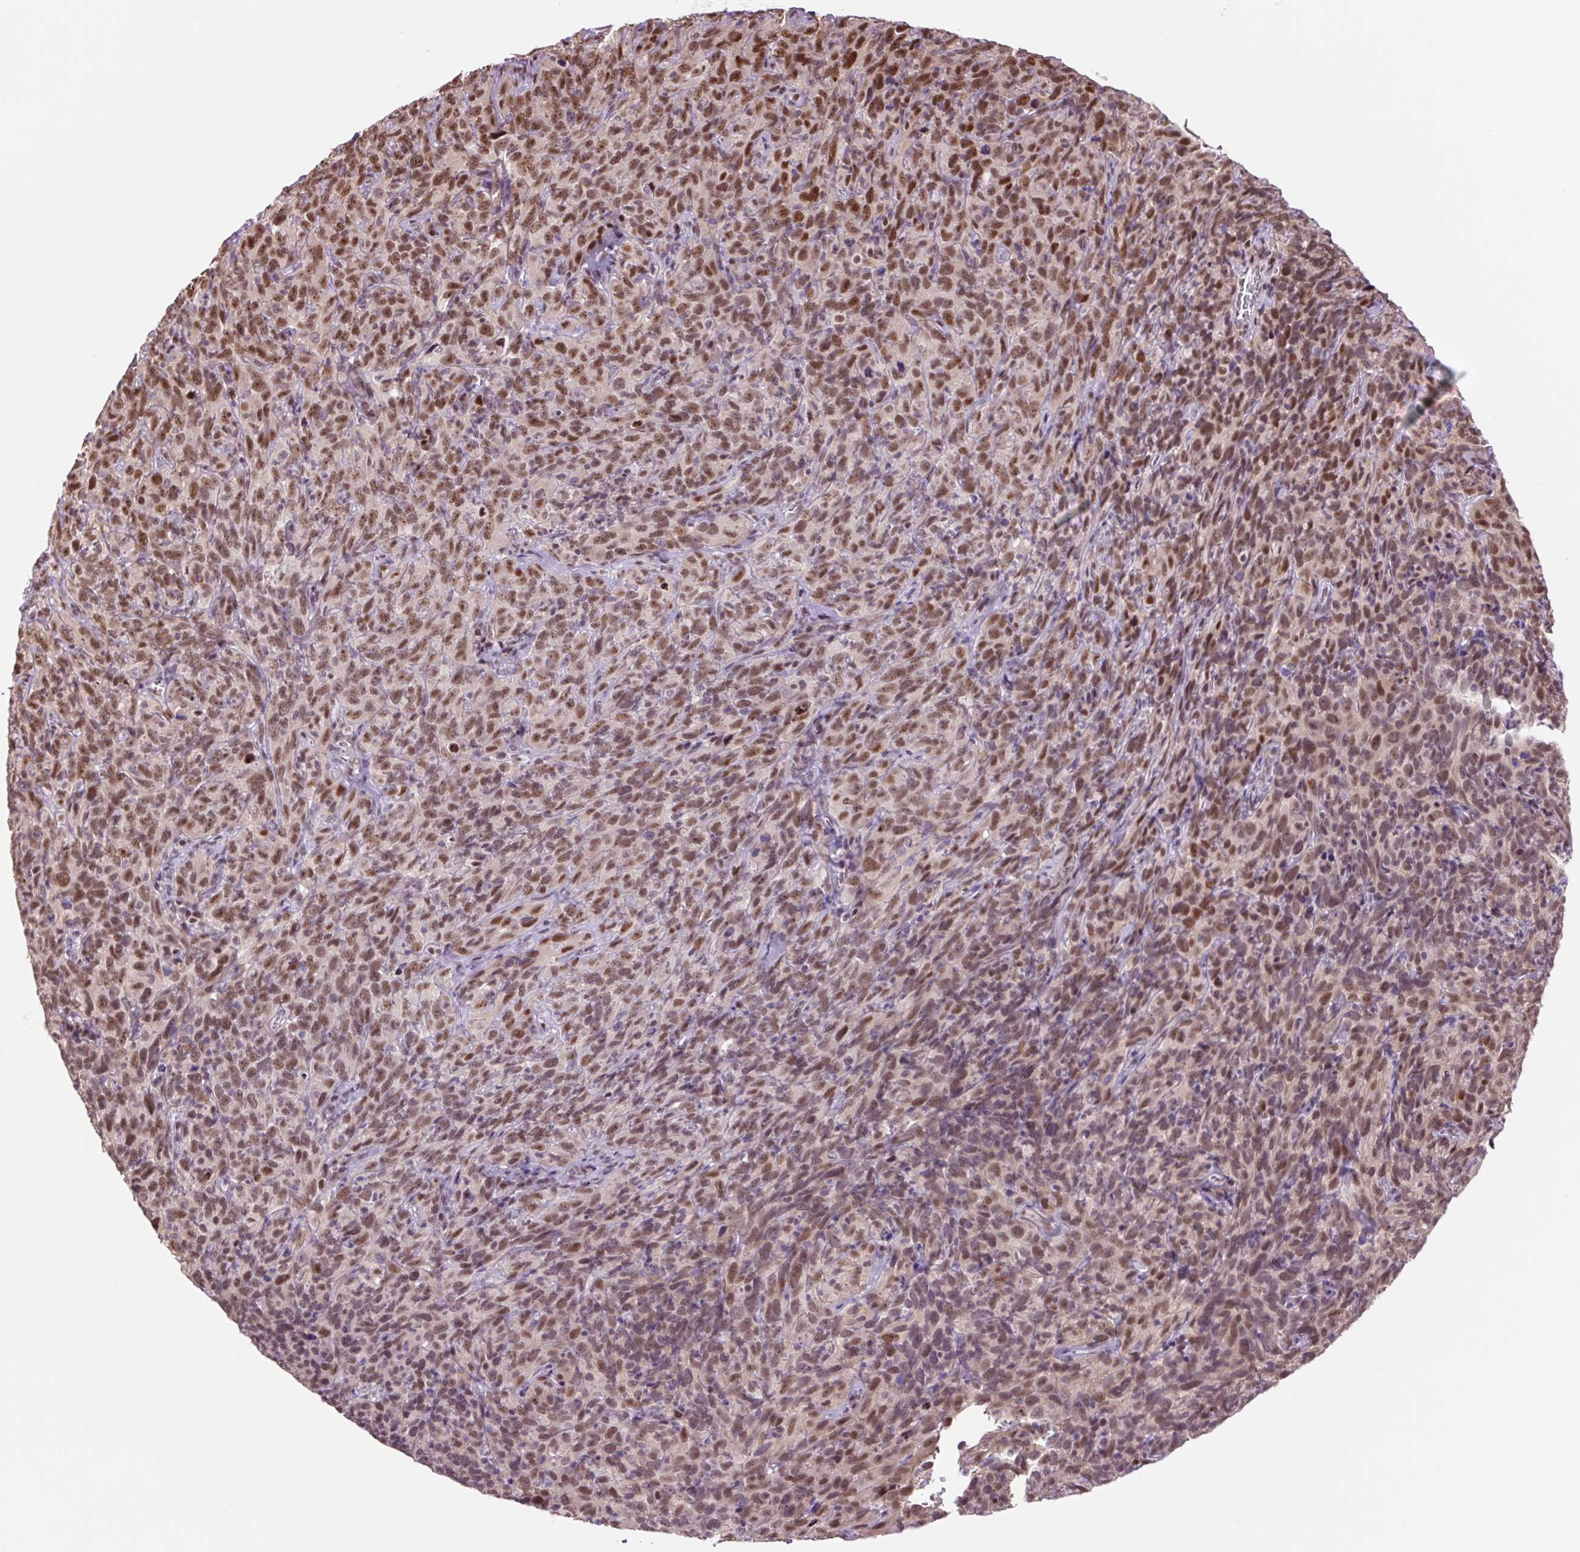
{"staining": {"intensity": "moderate", "quantity": ">75%", "location": "nuclear"}, "tissue": "cervical cancer", "cell_type": "Tumor cells", "image_type": "cancer", "snomed": [{"axis": "morphology", "description": "Squamous cell carcinoma, NOS"}, {"axis": "topography", "description": "Cervix"}], "caption": "Cervical cancer (squamous cell carcinoma) stained with a brown dye demonstrates moderate nuclear positive staining in about >75% of tumor cells.", "gene": "TAF1A", "patient": {"sex": "female", "age": 51}}